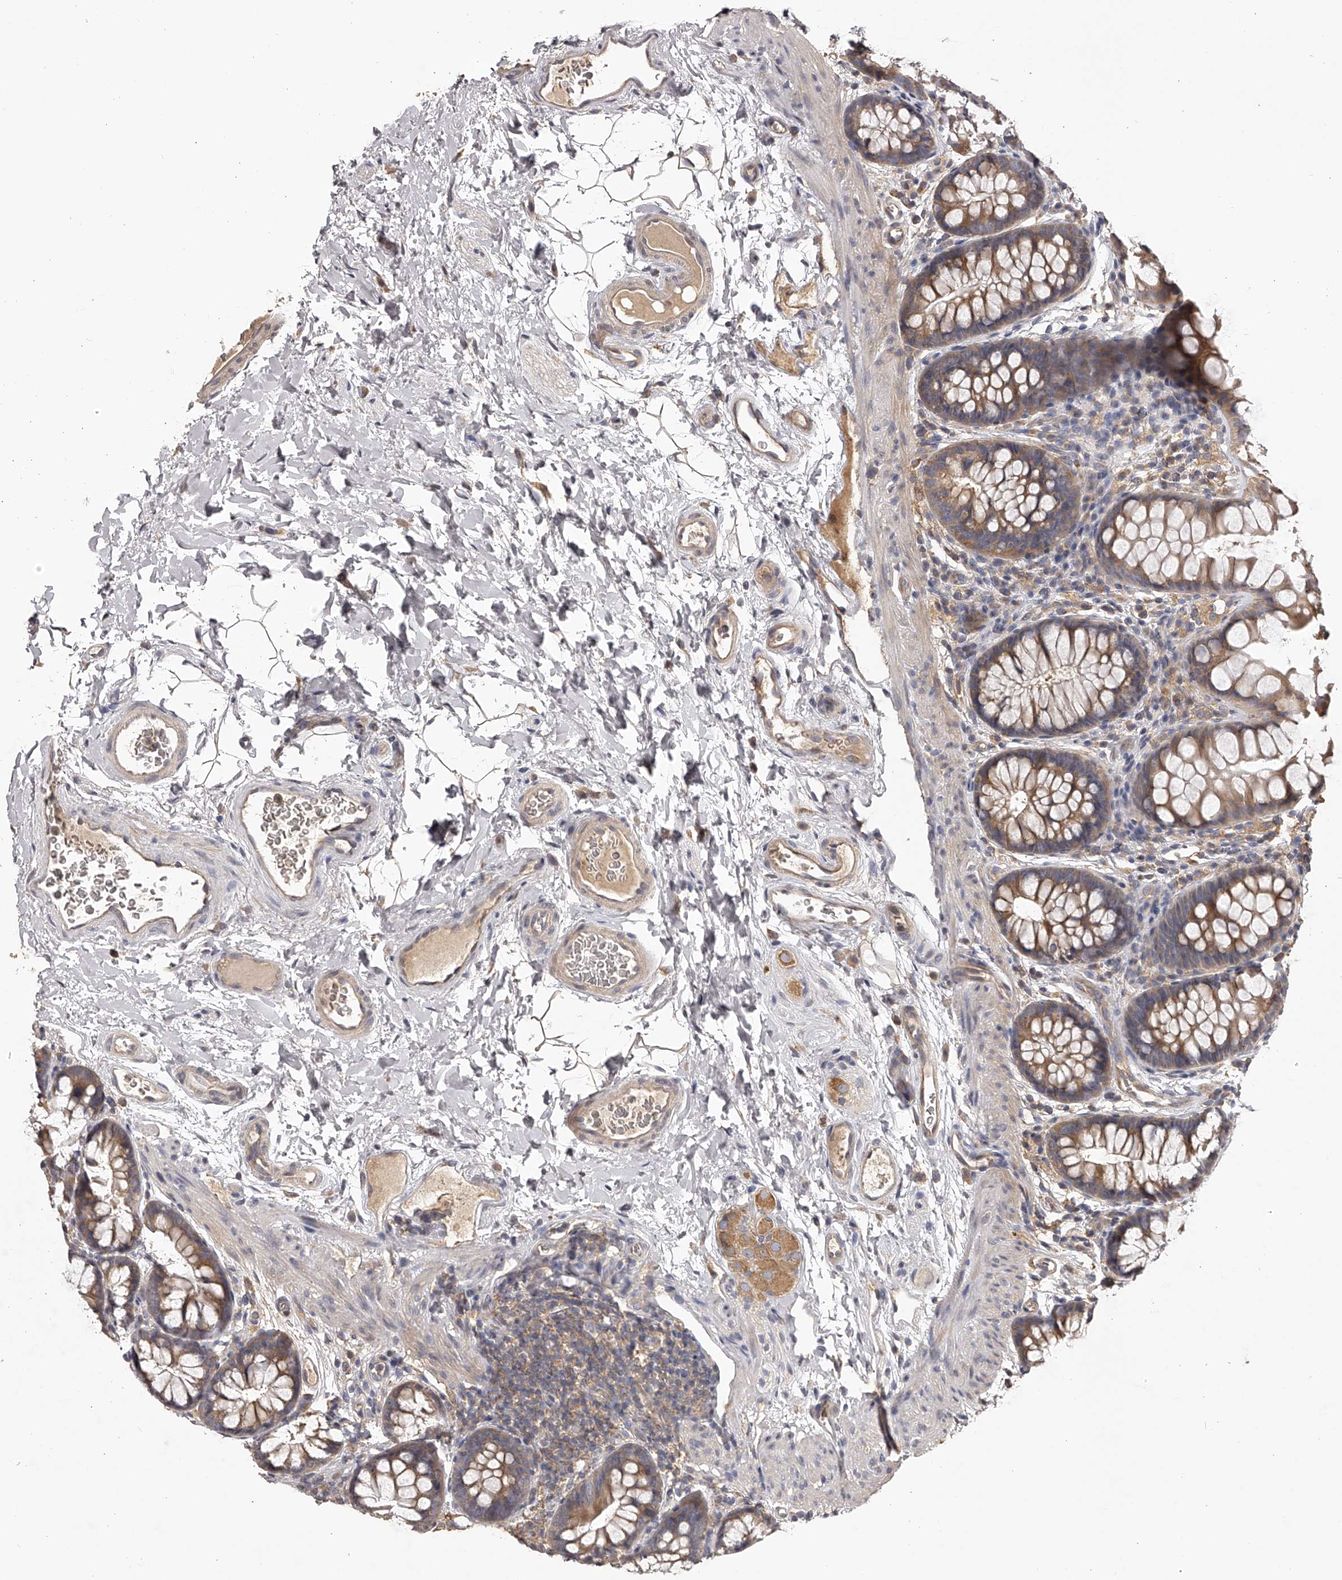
{"staining": {"intensity": "weak", "quantity": ">75%", "location": "cytoplasmic/membranous"}, "tissue": "colon", "cell_type": "Endothelial cells", "image_type": "normal", "snomed": [{"axis": "morphology", "description": "Normal tissue, NOS"}, {"axis": "topography", "description": "Colon"}], "caption": "Immunohistochemistry (IHC) histopathology image of benign colon: human colon stained using immunohistochemistry reveals low levels of weak protein expression localized specifically in the cytoplasmic/membranous of endothelial cells, appearing as a cytoplasmic/membranous brown color.", "gene": "TNN", "patient": {"sex": "female", "age": 62}}